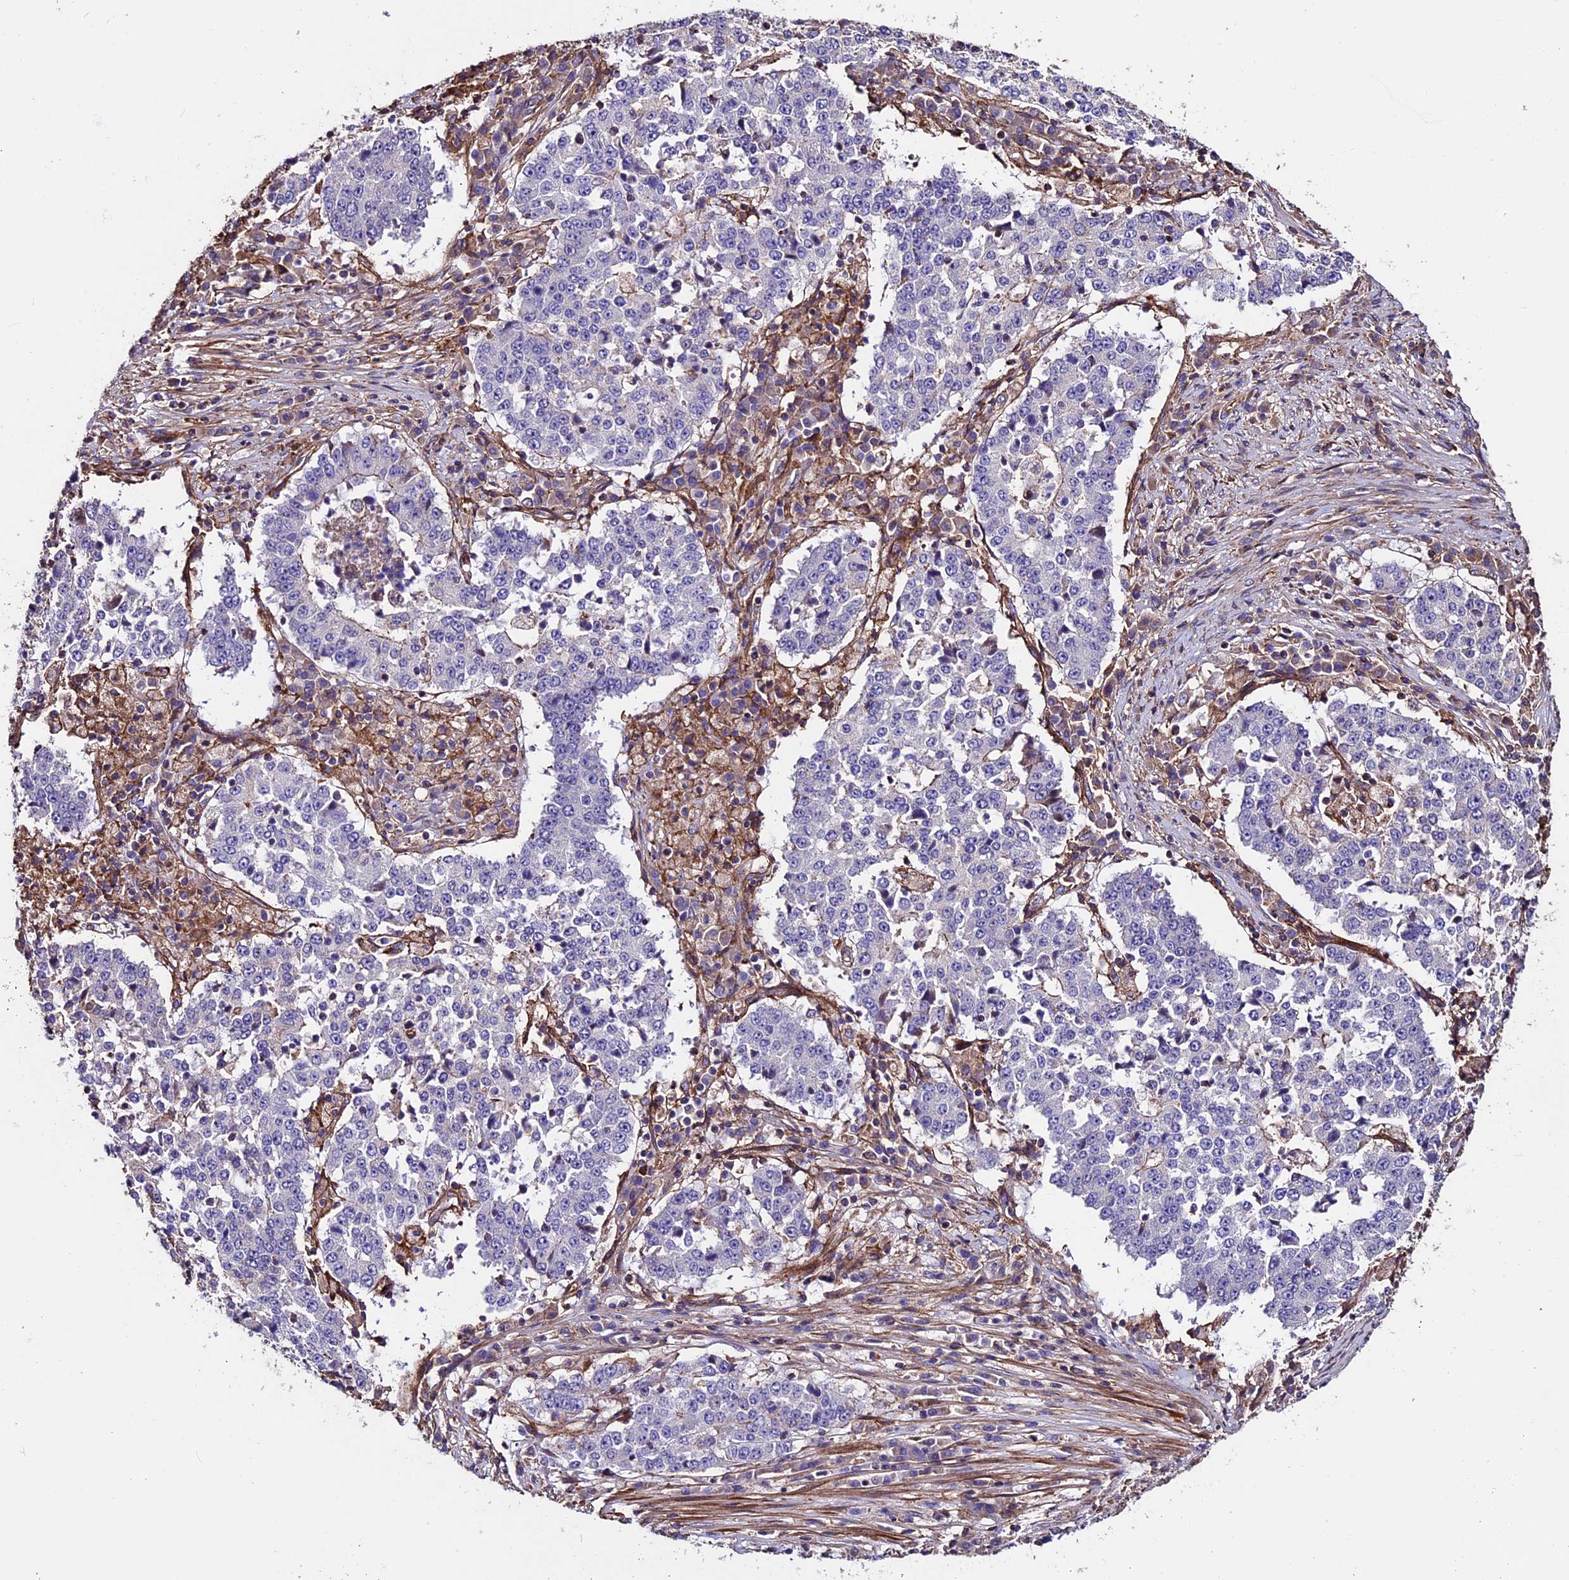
{"staining": {"intensity": "negative", "quantity": "none", "location": "none"}, "tissue": "stomach cancer", "cell_type": "Tumor cells", "image_type": "cancer", "snomed": [{"axis": "morphology", "description": "Adenocarcinoma, NOS"}, {"axis": "topography", "description": "Stomach"}], "caption": "Immunohistochemistry (IHC) micrograph of neoplastic tissue: stomach cancer (adenocarcinoma) stained with DAB (3,3'-diaminobenzidine) displays no significant protein staining in tumor cells.", "gene": "EVA1B", "patient": {"sex": "male", "age": 59}}